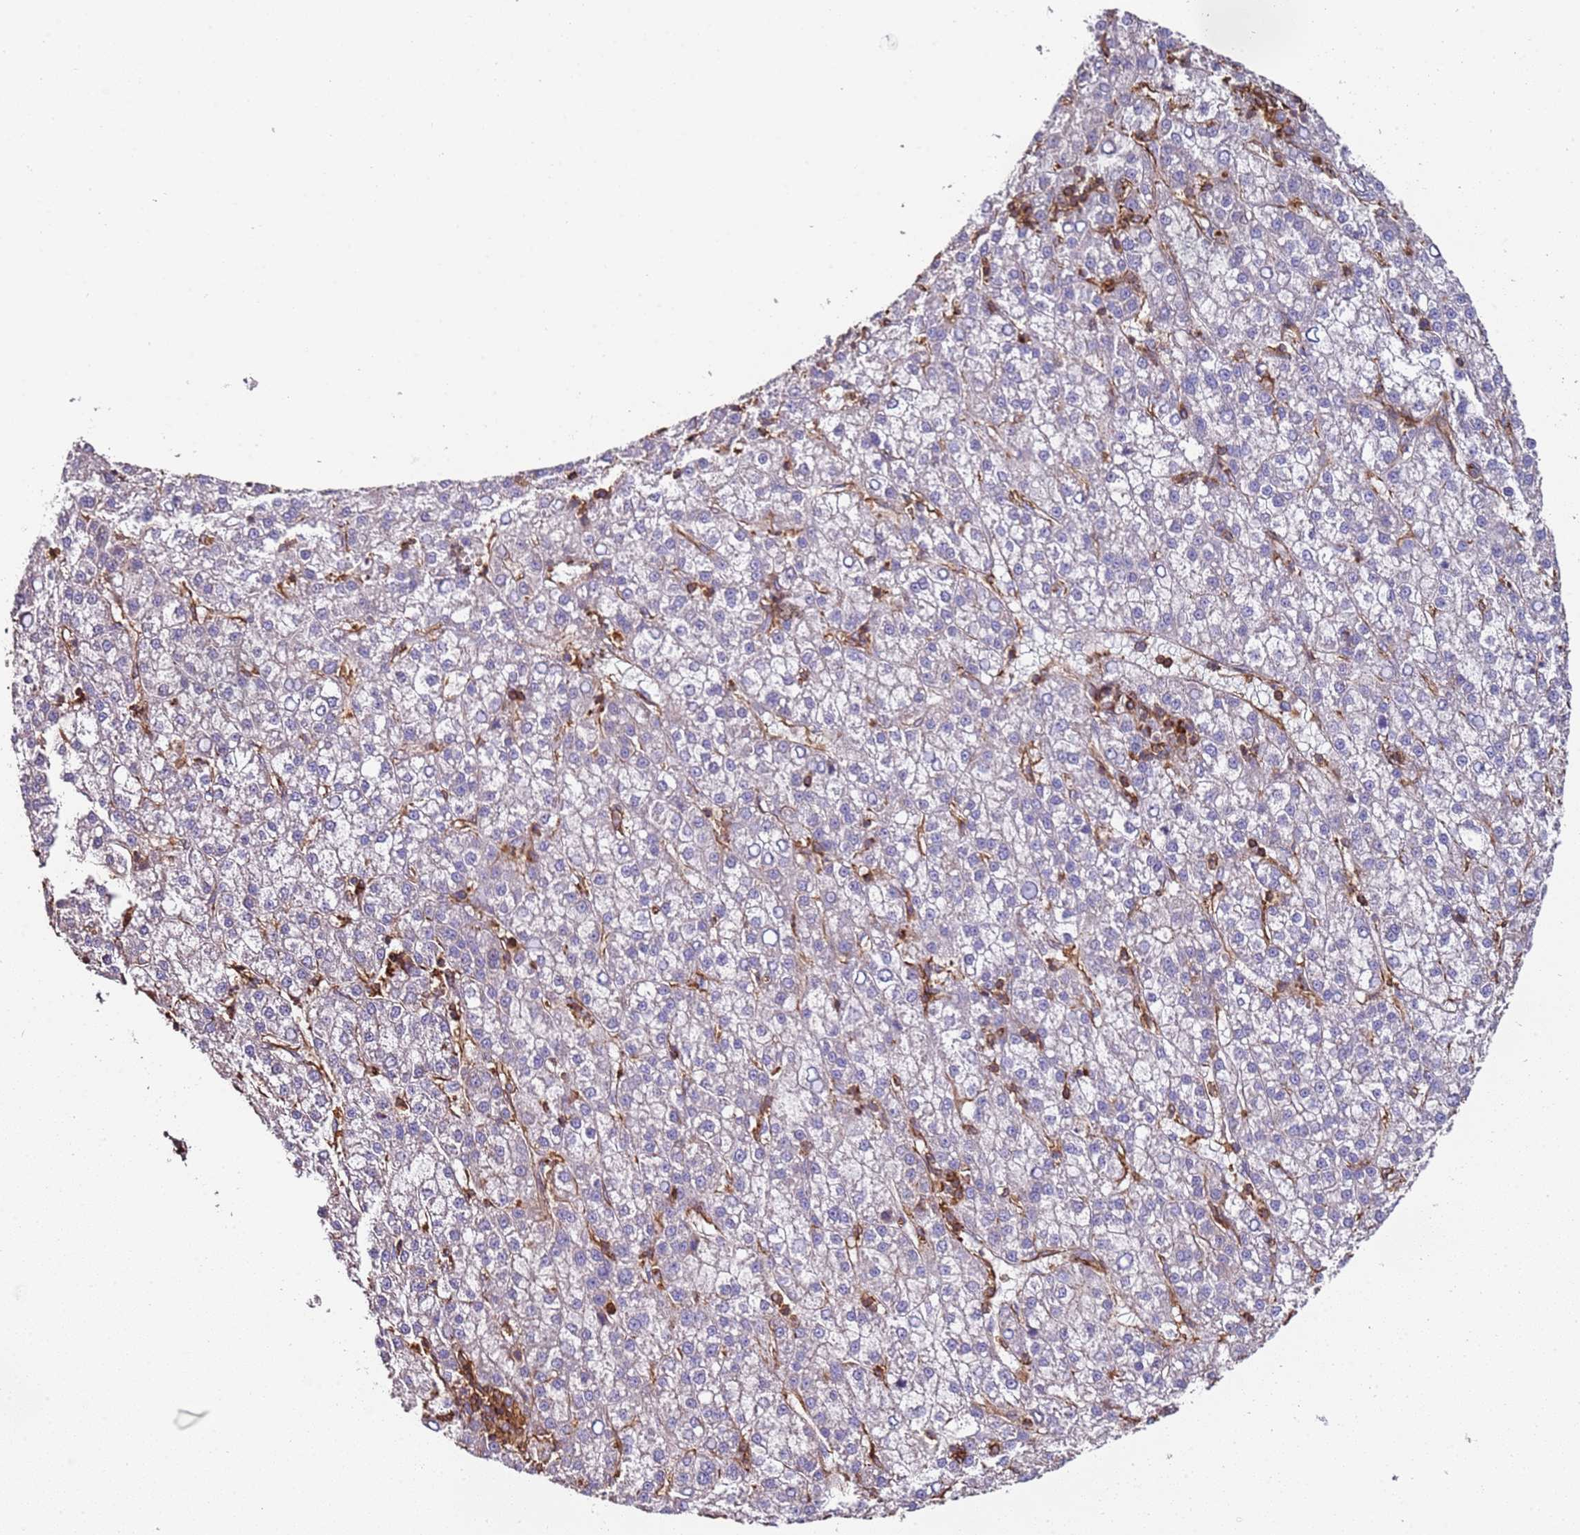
{"staining": {"intensity": "negative", "quantity": "none", "location": "none"}, "tissue": "liver cancer", "cell_type": "Tumor cells", "image_type": "cancer", "snomed": [{"axis": "morphology", "description": "Carcinoma, Hepatocellular, NOS"}, {"axis": "topography", "description": "Liver"}], "caption": "Immunohistochemistry image of human liver cancer (hepatocellular carcinoma) stained for a protein (brown), which shows no expression in tumor cells.", "gene": "CYP2U1", "patient": {"sex": "female", "age": 58}}